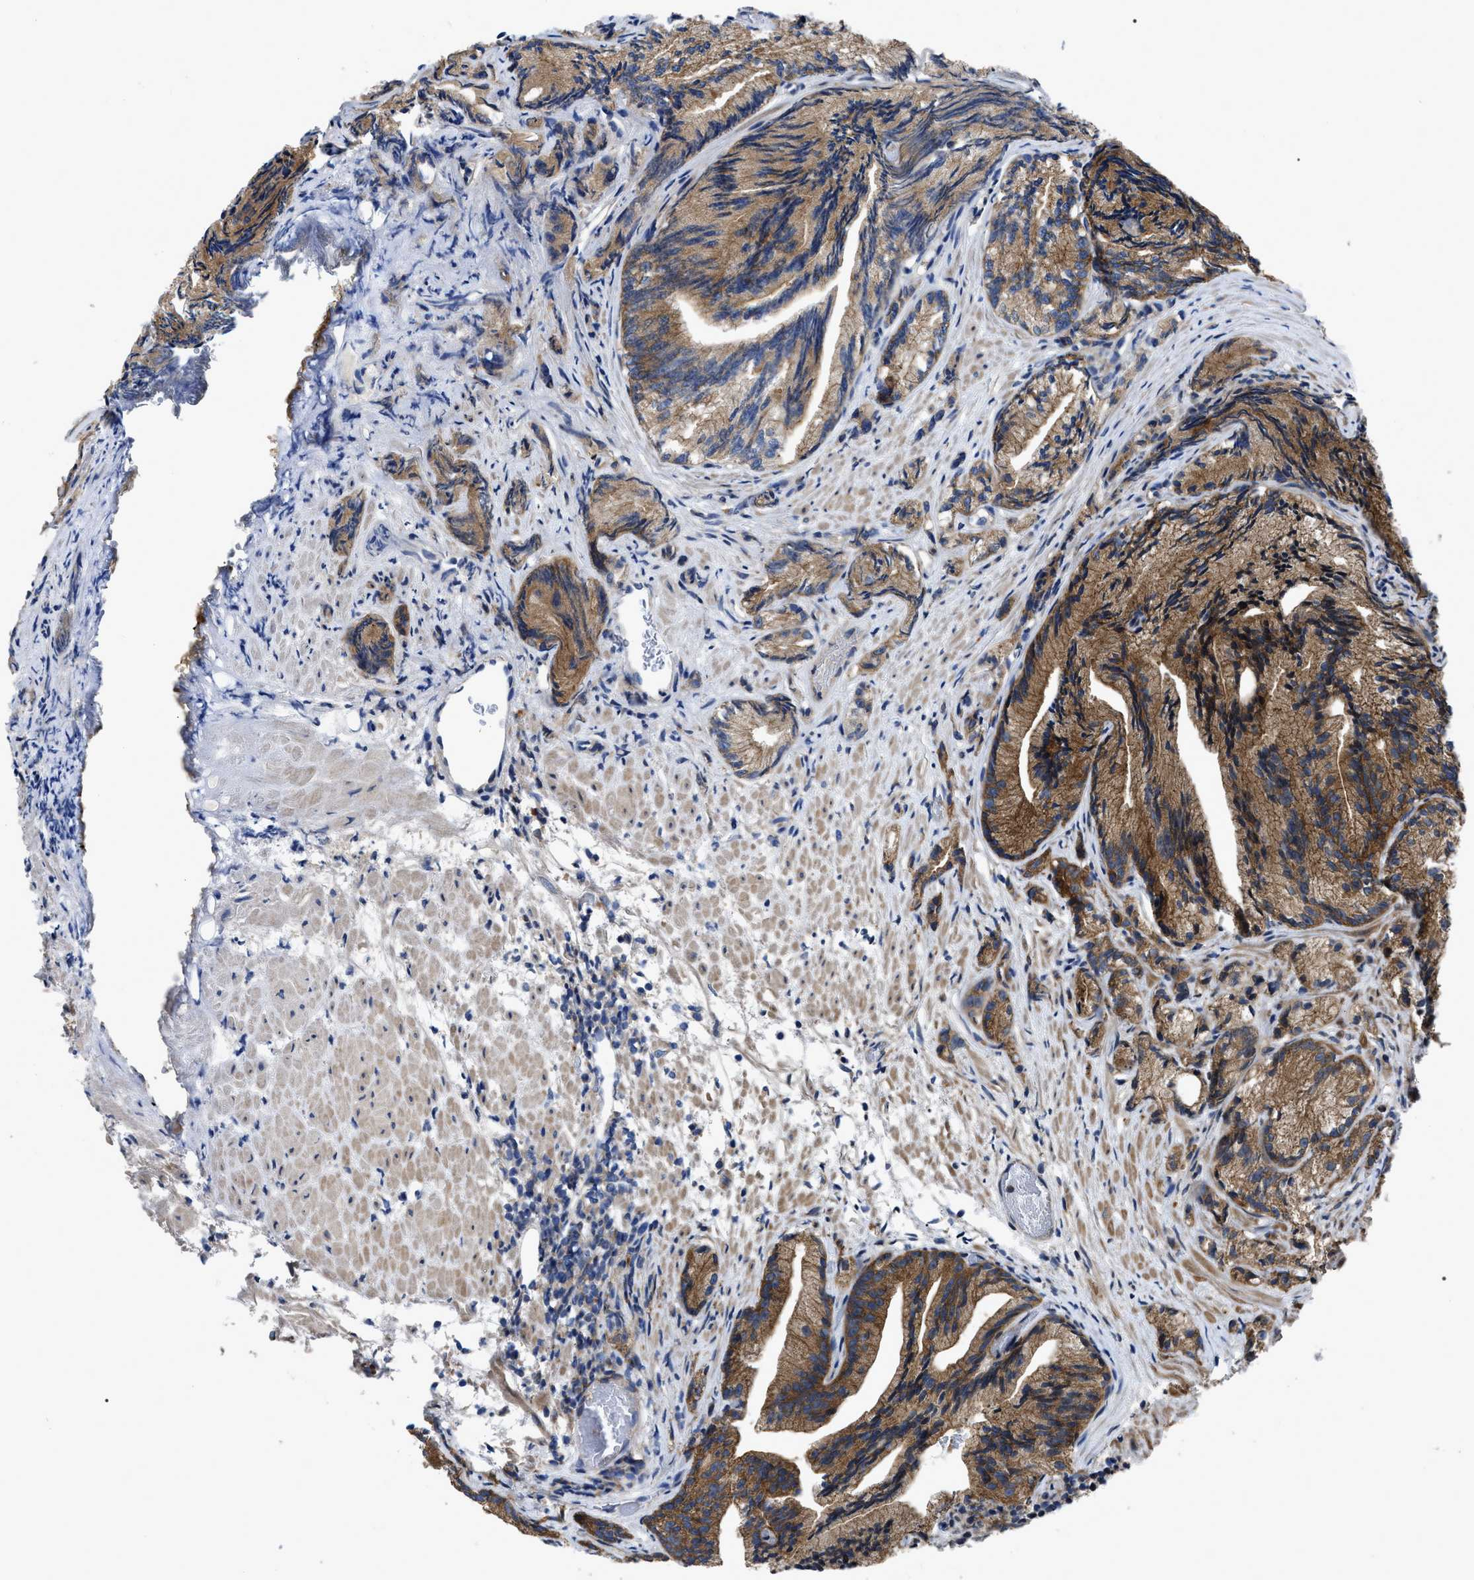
{"staining": {"intensity": "moderate", "quantity": ">75%", "location": "cytoplasmic/membranous"}, "tissue": "prostate cancer", "cell_type": "Tumor cells", "image_type": "cancer", "snomed": [{"axis": "morphology", "description": "Adenocarcinoma, Low grade"}, {"axis": "topography", "description": "Prostate"}], "caption": "Moderate cytoplasmic/membranous protein staining is appreciated in about >75% of tumor cells in adenocarcinoma (low-grade) (prostate).", "gene": "PPWD1", "patient": {"sex": "male", "age": 89}}